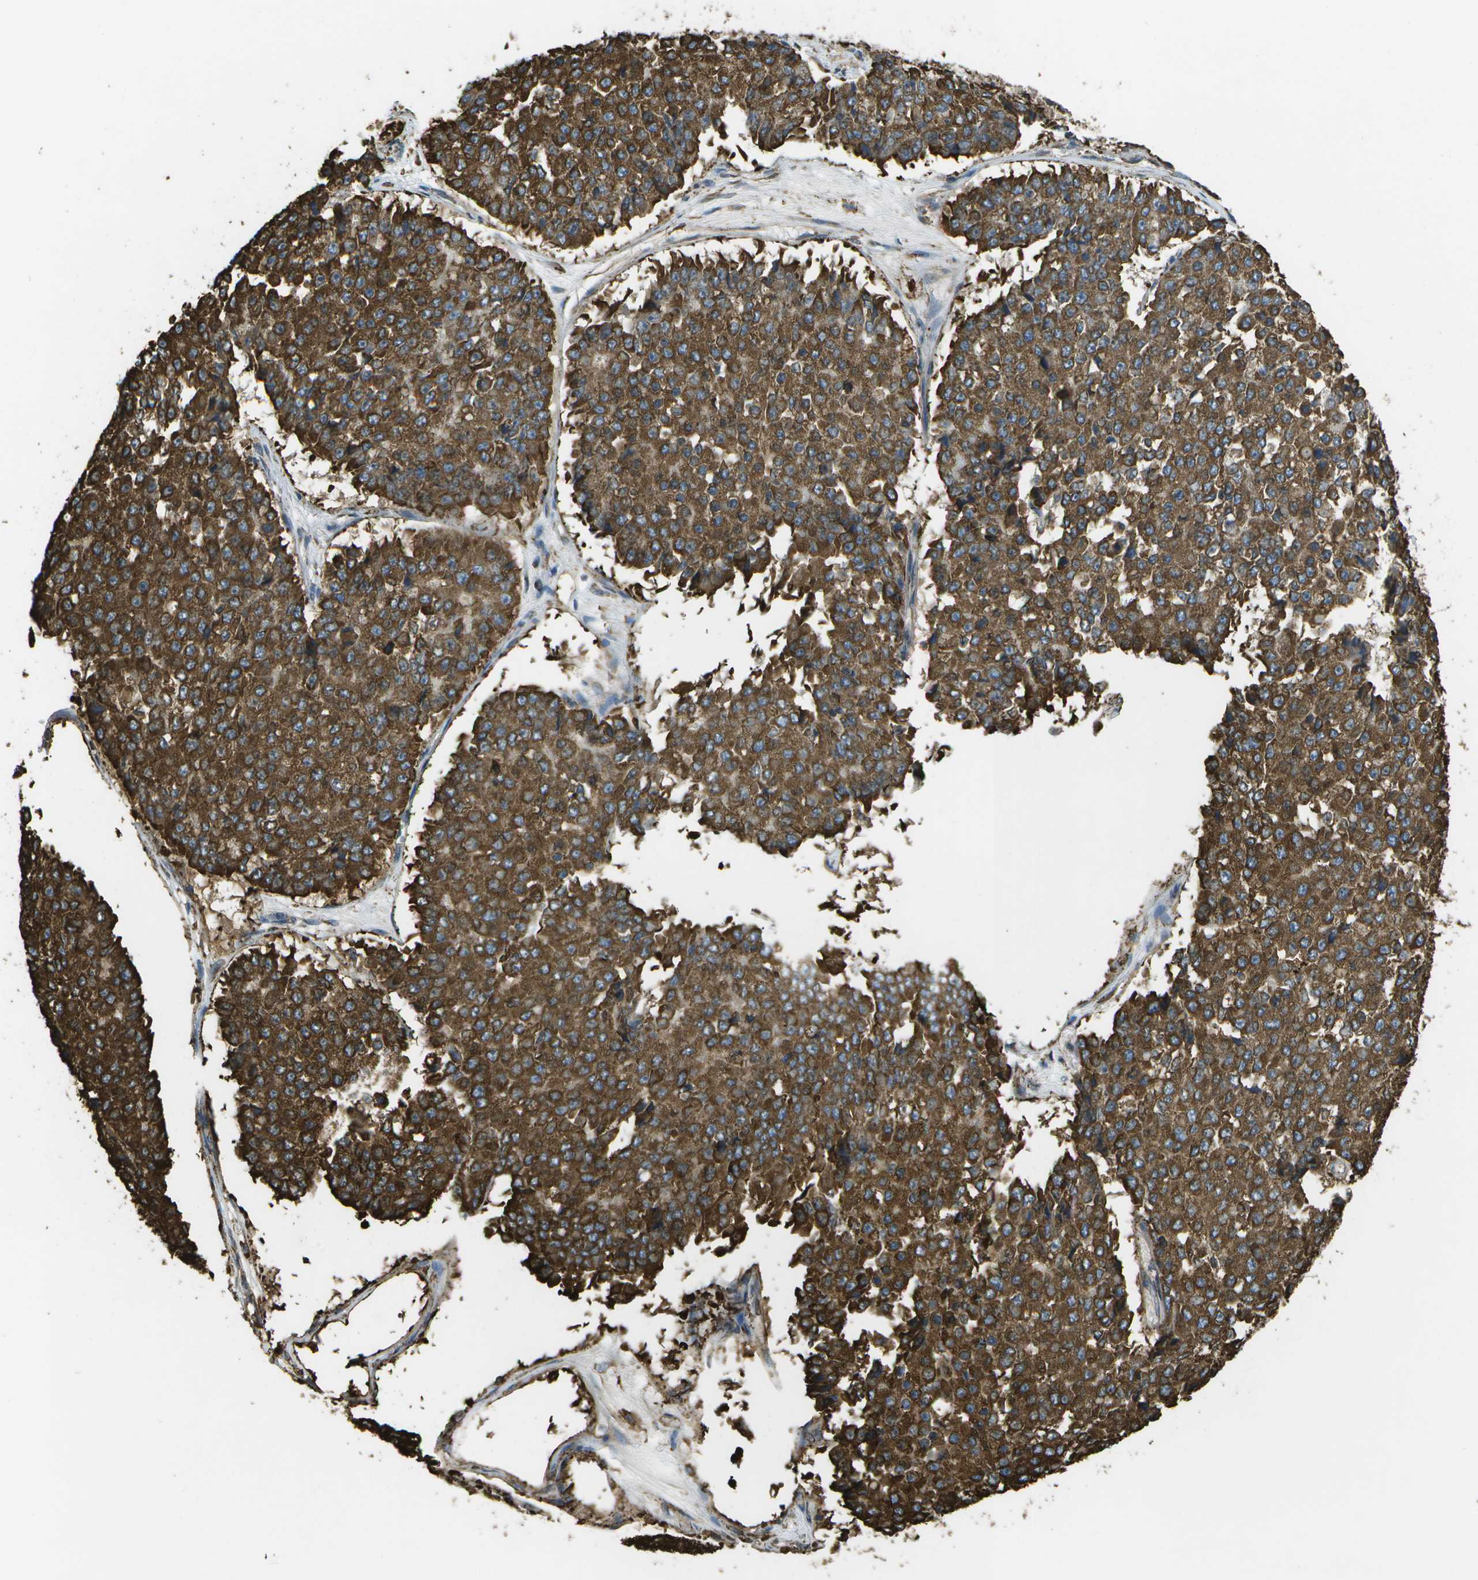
{"staining": {"intensity": "strong", "quantity": ">75%", "location": "cytoplasmic/membranous"}, "tissue": "pancreatic cancer", "cell_type": "Tumor cells", "image_type": "cancer", "snomed": [{"axis": "morphology", "description": "Adenocarcinoma, NOS"}, {"axis": "topography", "description": "Pancreas"}], "caption": "This is a photomicrograph of immunohistochemistry (IHC) staining of pancreatic cancer, which shows strong expression in the cytoplasmic/membranous of tumor cells.", "gene": "PDIA4", "patient": {"sex": "male", "age": 50}}